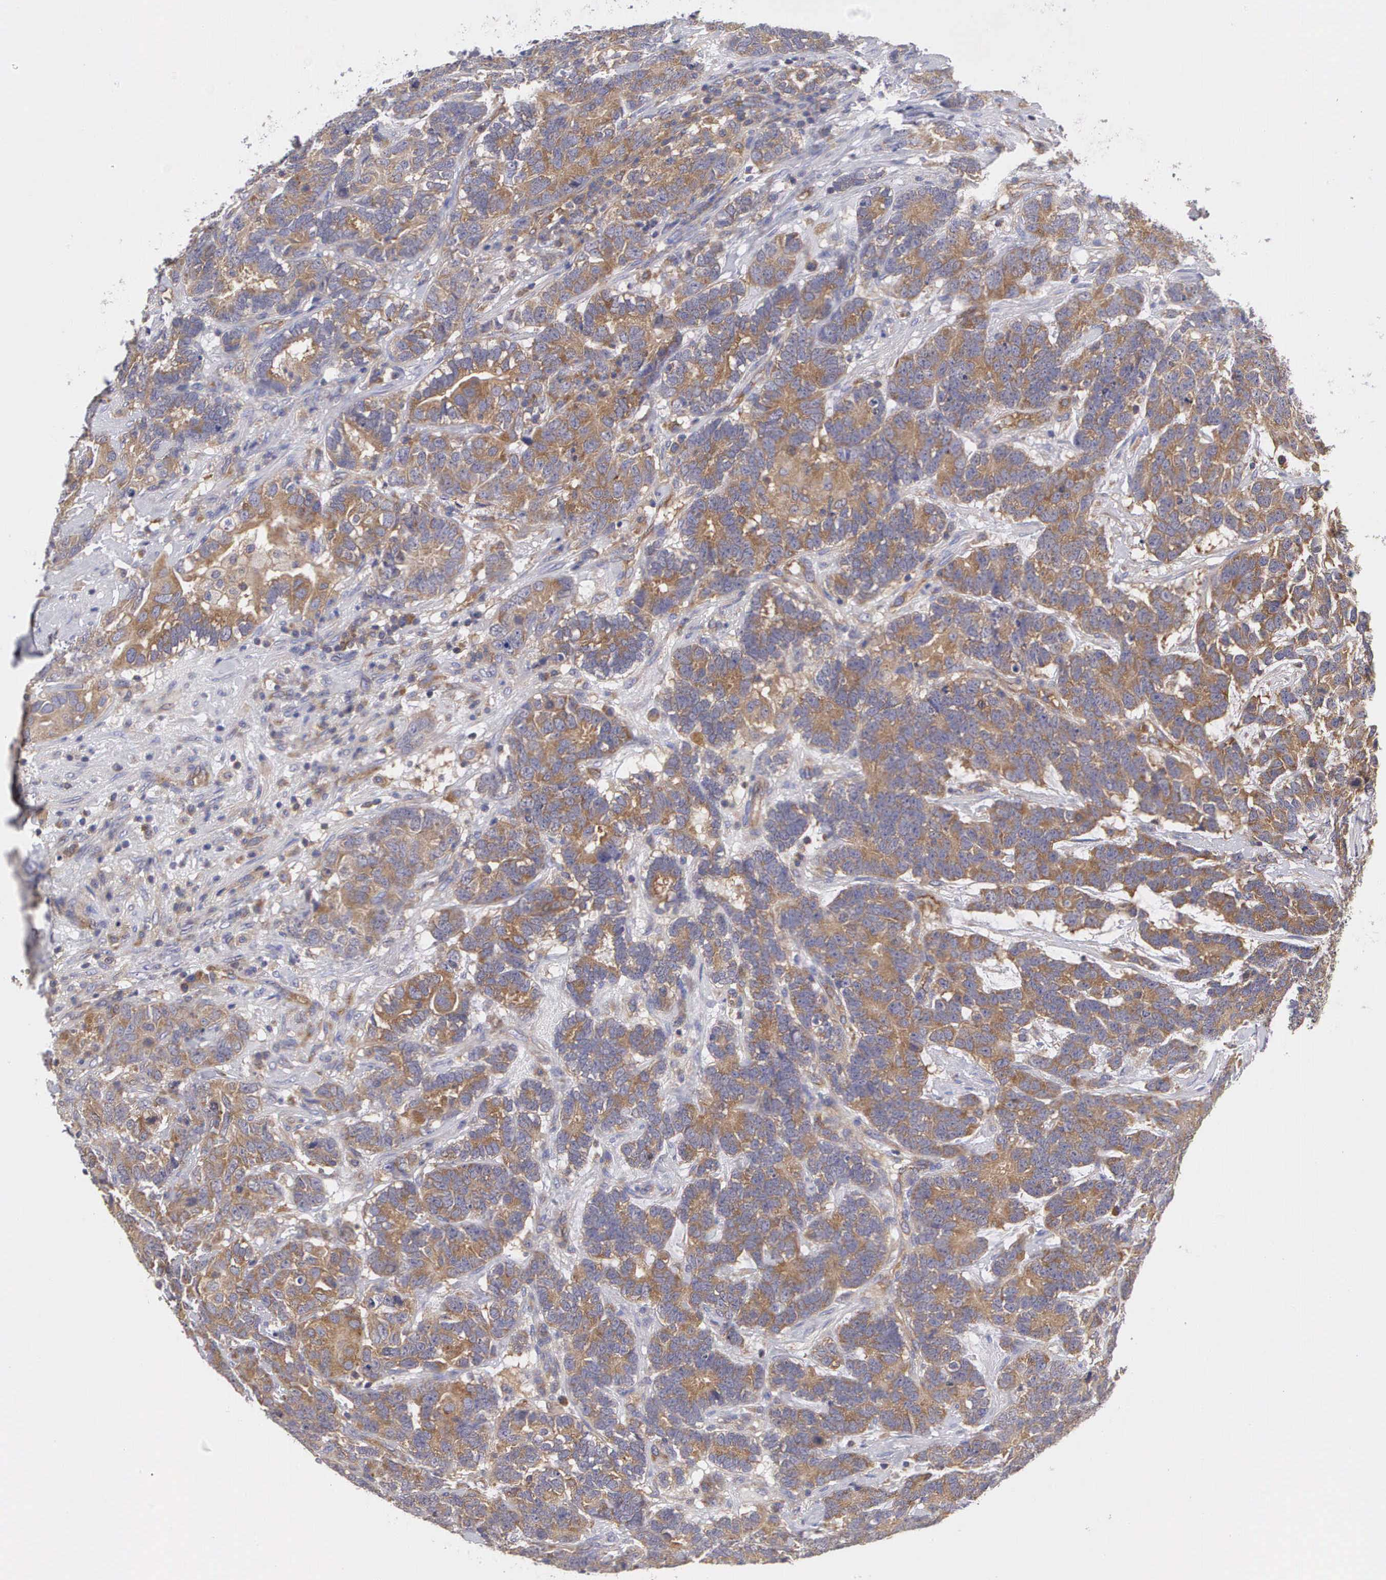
{"staining": {"intensity": "weak", "quantity": ">75%", "location": "cytoplasmic/membranous"}, "tissue": "testis cancer", "cell_type": "Tumor cells", "image_type": "cancer", "snomed": [{"axis": "morphology", "description": "Carcinoma, Embryonal, NOS"}, {"axis": "topography", "description": "Testis"}], "caption": "IHC image of neoplastic tissue: human testis cancer (embryonal carcinoma) stained using immunohistochemistry (IHC) exhibits low levels of weak protein expression localized specifically in the cytoplasmic/membranous of tumor cells, appearing as a cytoplasmic/membranous brown color.", "gene": "GRIPAP1", "patient": {"sex": "male", "age": 26}}